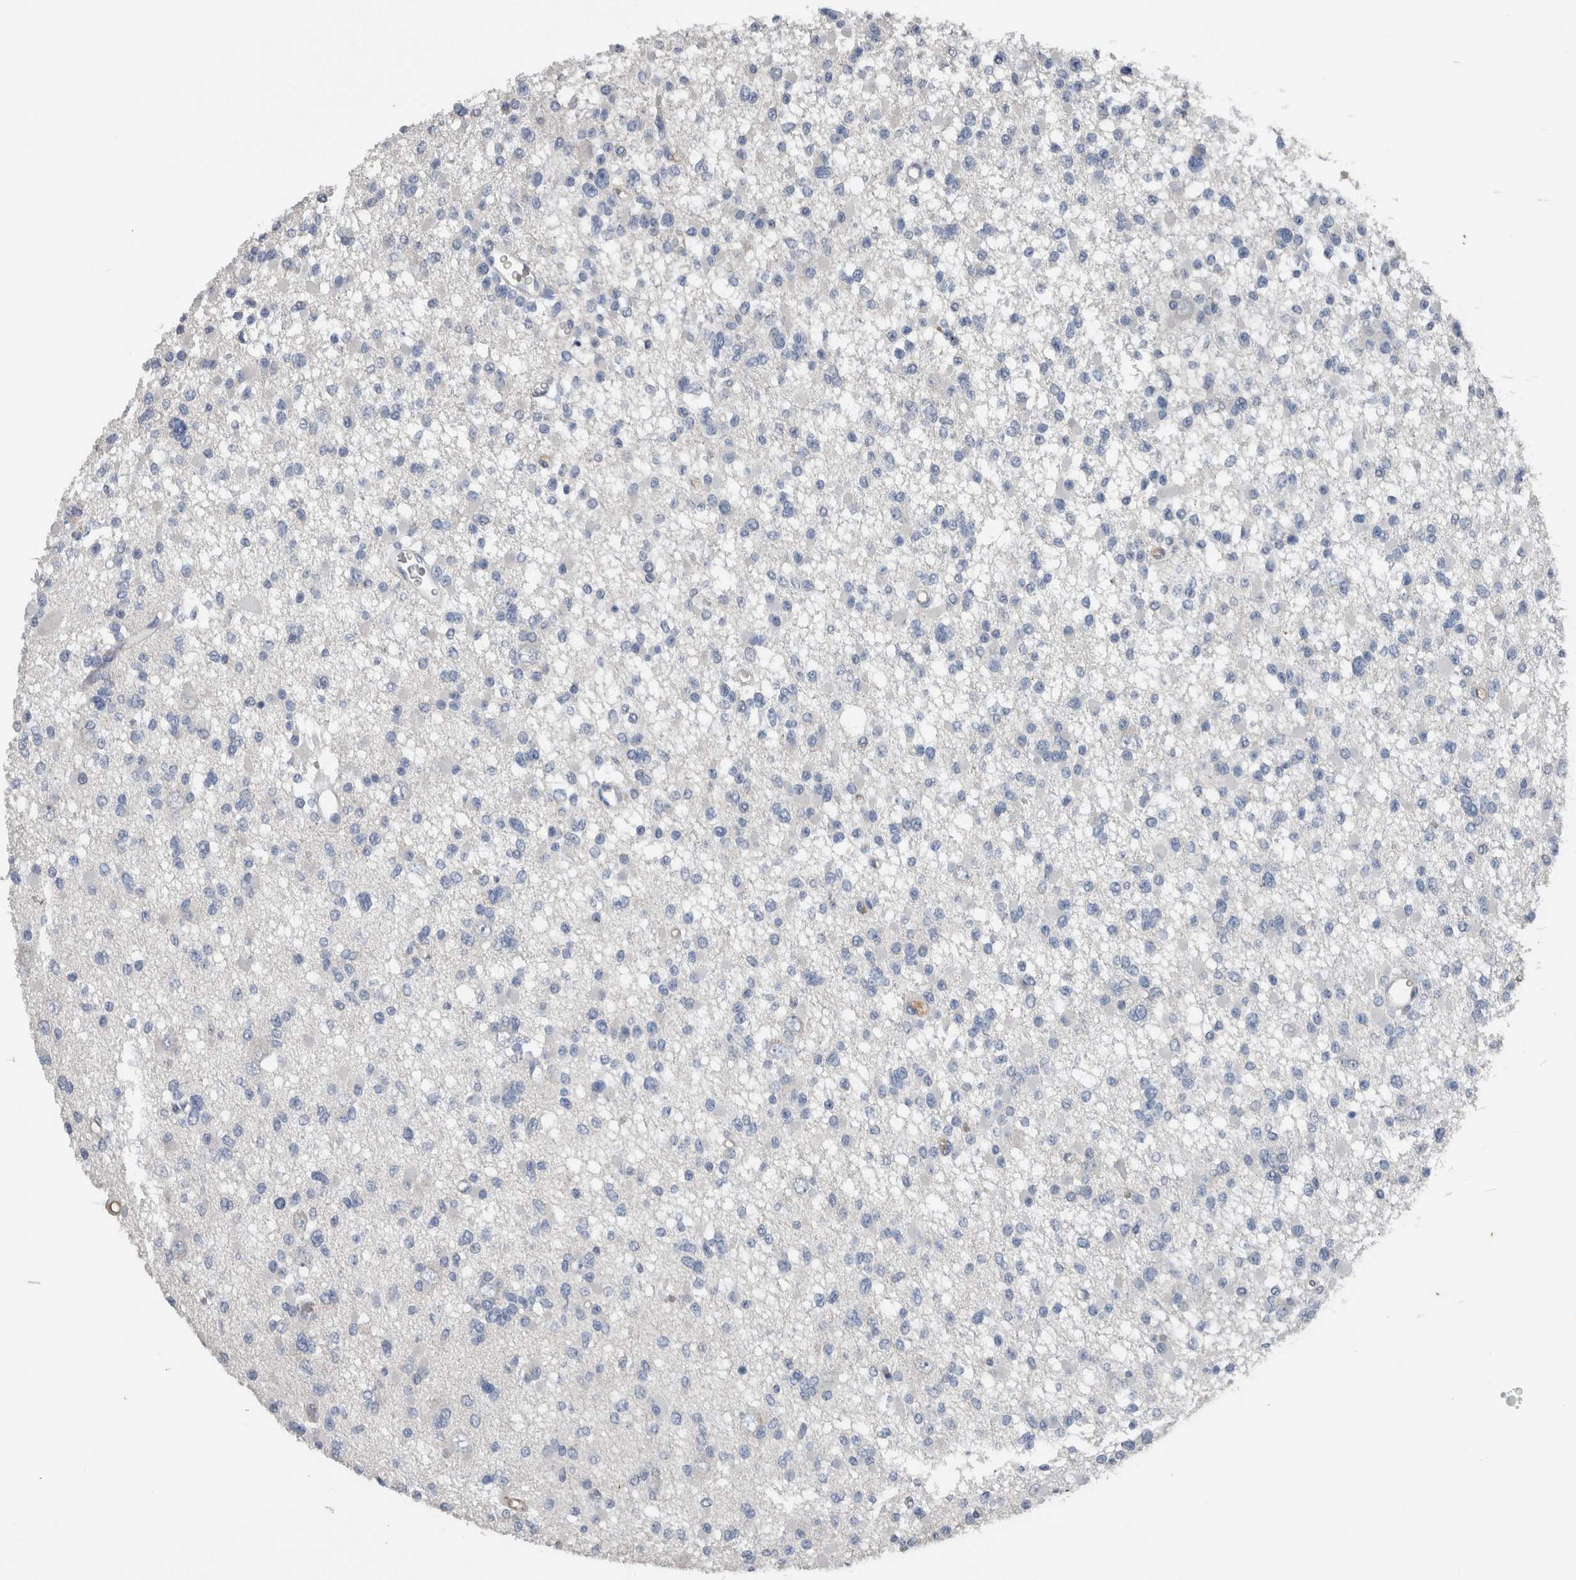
{"staining": {"intensity": "negative", "quantity": "none", "location": "none"}, "tissue": "glioma", "cell_type": "Tumor cells", "image_type": "cancer", "snomed": [{"axis": "morphology", "description": "Glioma, malignant, Low grade"}, {"axis": "topography", "description": "Brain"}], "caption": "Immunohistochemistry (IHC) micrograph of human malignant glioma (low-grade) stained for a protein (brown), which demonstrates no expression in tumor cells.", "gene": "CRNN", "patient": {"sex": "female", "age": 22}}